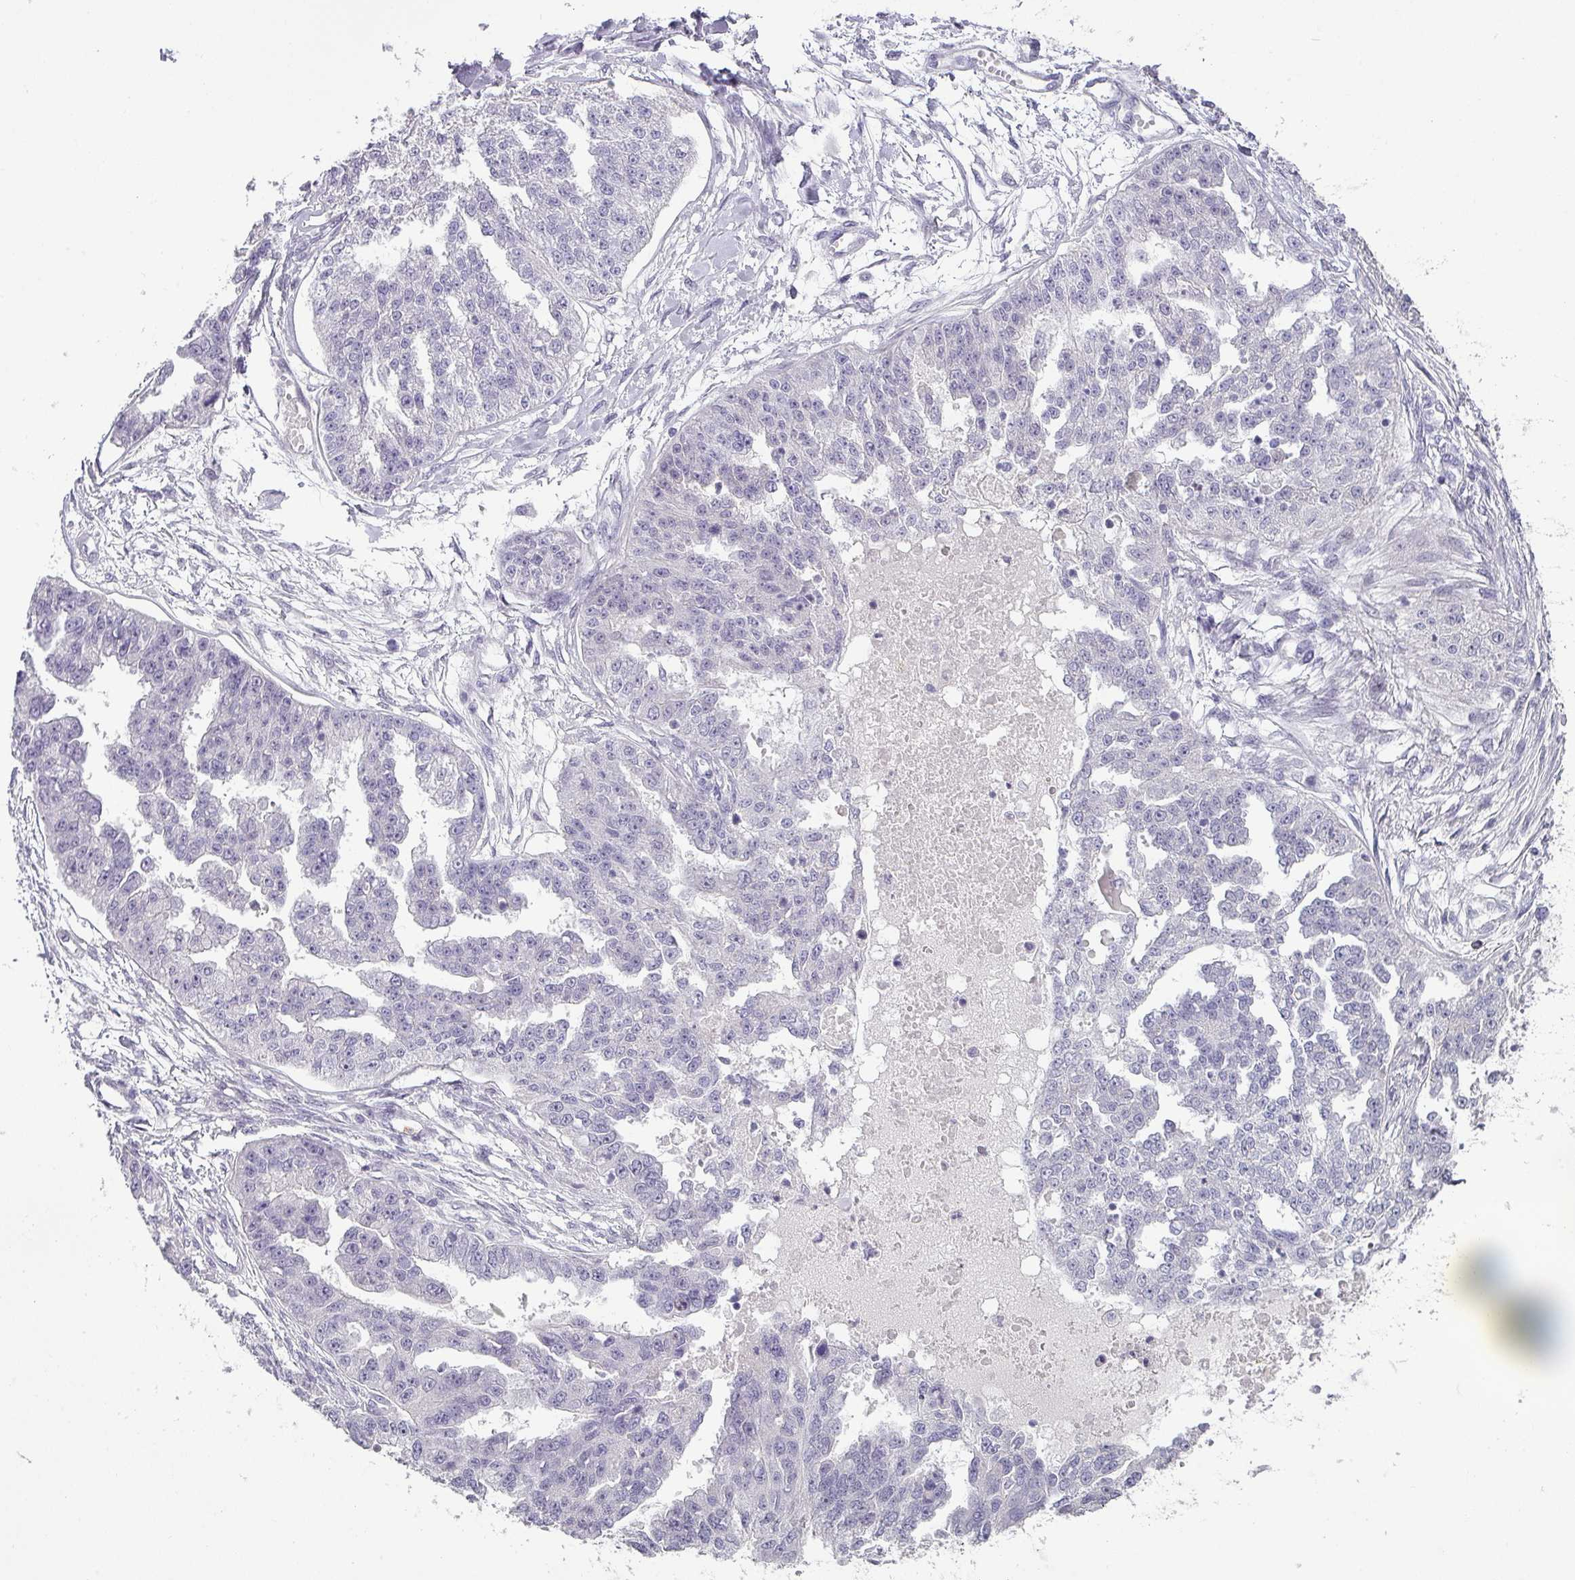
{"staining": {"intensity": "negative", "quantity": "none", "location": "none"}, "tissue": "ovarian cancer", "cell_type": "Tumor cells", "image_type": "cancer", "snomed": [{"axis": "morphology", "description": "Cystadenocarcinoma, serous, NOS"}, {"axis": "topography", "description": "Ovary"}], "caption": "Micrograph shows no protein expression in tumor cells of ovarian cancer tissue.", "gene": "BTLA", "patient": {"sex": "female", "age": 58}}